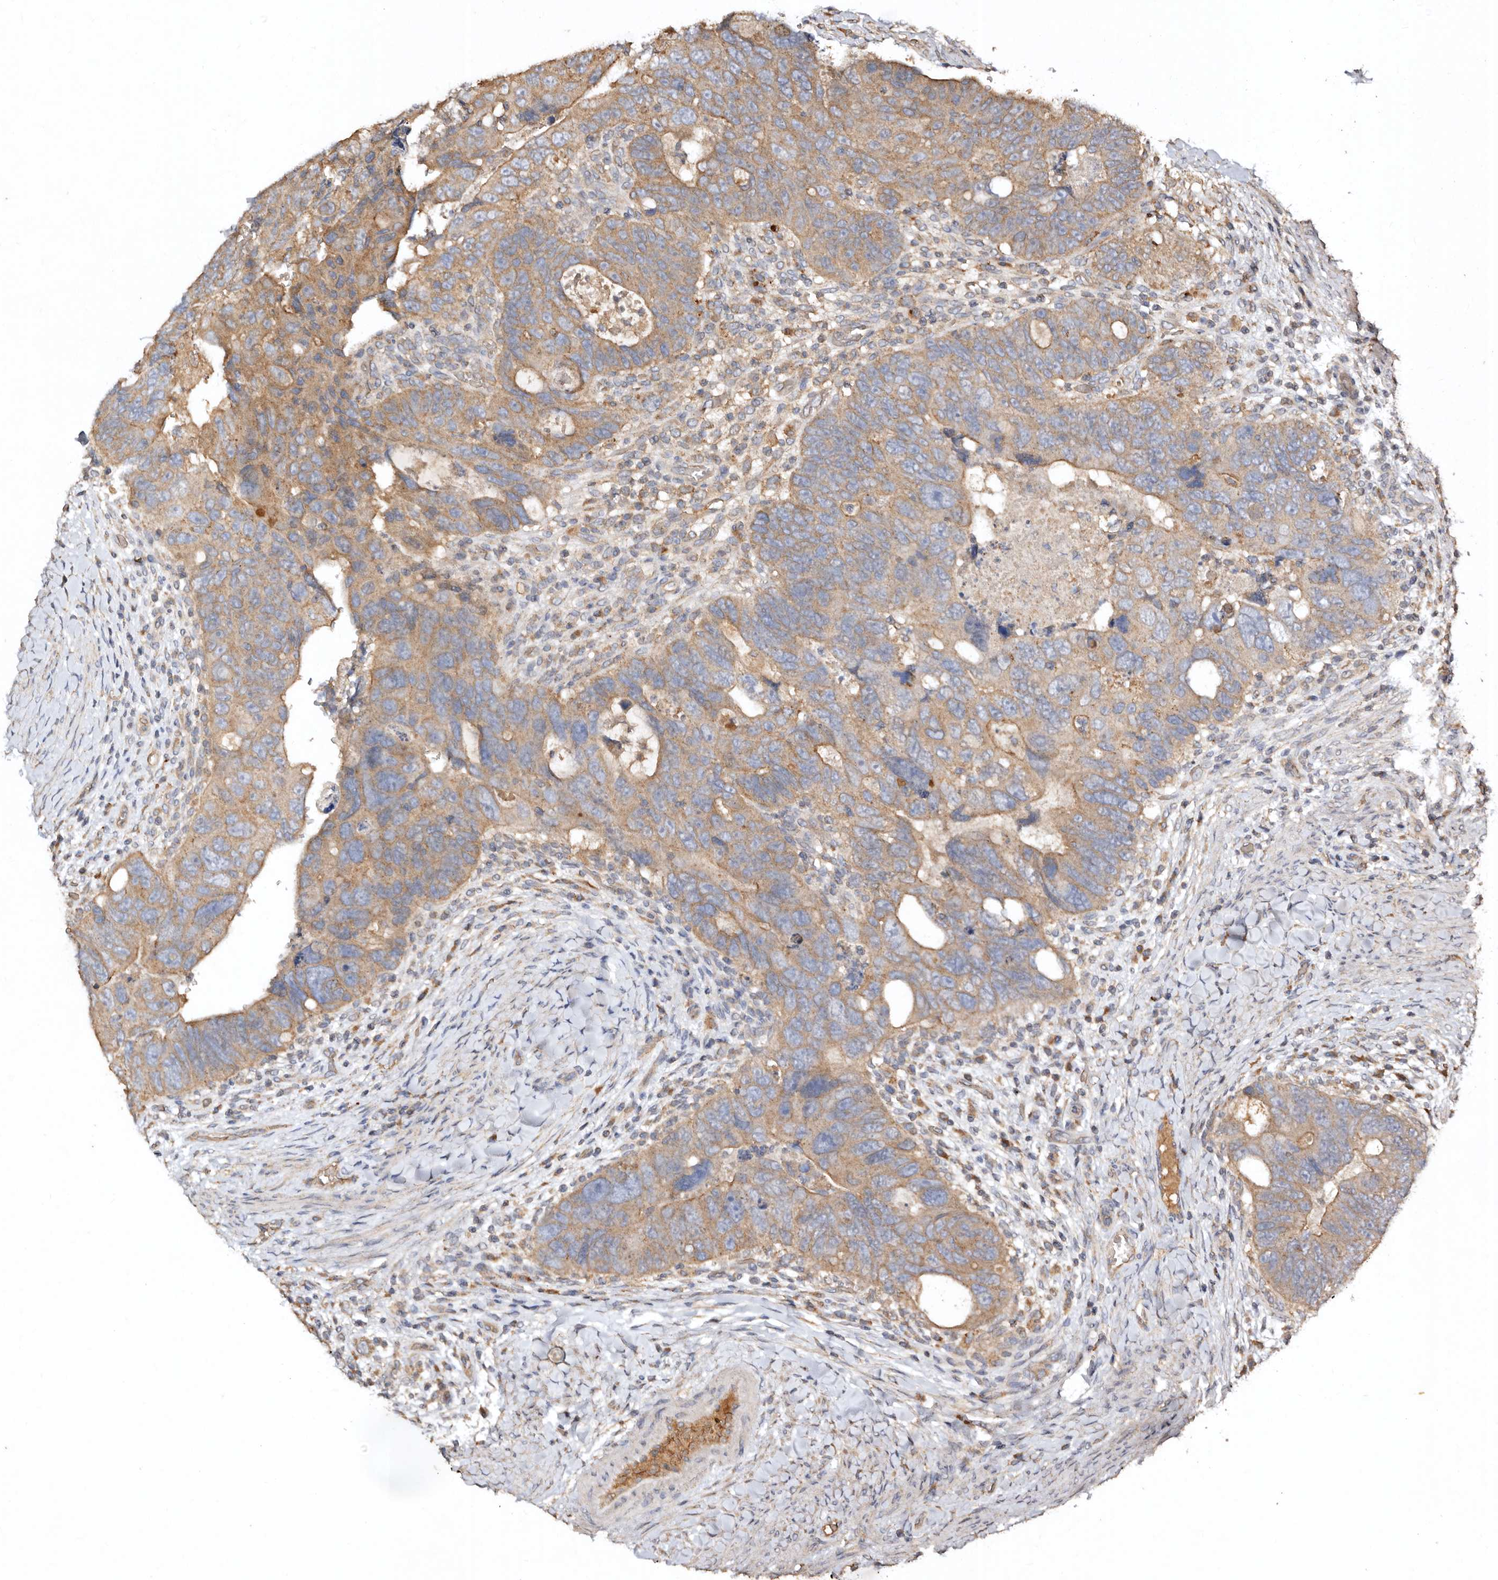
{"staining": {"intensity": "moderate", "quantity": ">75%", "location": "cytoplasmic/membranous"}, "tissue": "colorectal cancer", "cell_type": "Tumor cells", "image_type": "cancer", "snomed": [{"axis": "morphology", "description": "Adenocarcinoma, NOS"}, {"axis": "topography", "description": "Rectum"}], "caption": "Protein expression analysis of colorectal cancer shows moderate cytoplasmic/membranous staining in approximately >75% of tumor cells. Nuclei are stained in blue.", "gene": "FARS2", "patient": {"sex": "male", "age": 59}}